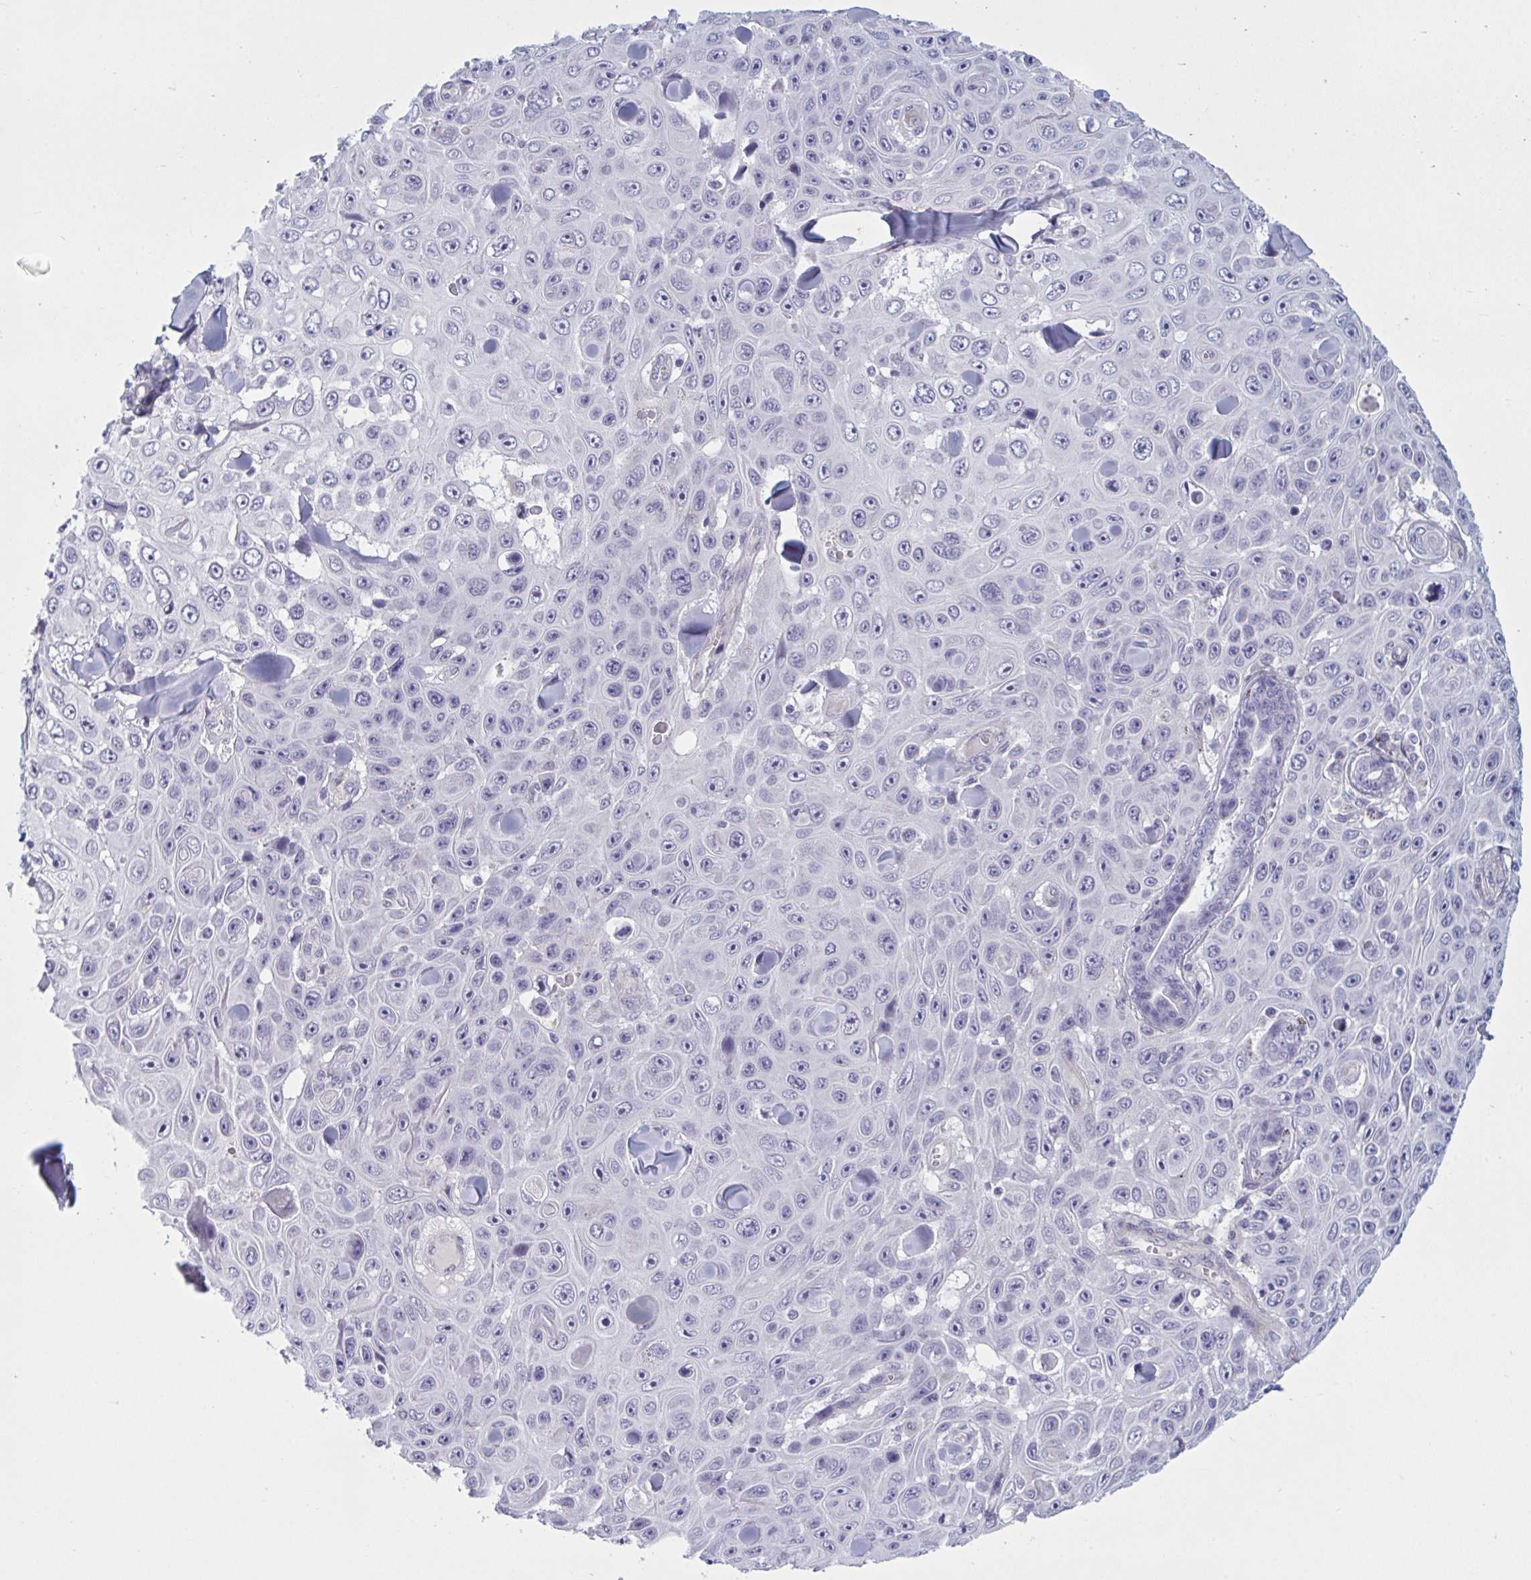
{"staining": {"intensity": "negative", "quantity": "none", "location": "none"}, "tissue": "skin cancer", "cell_type": "Tumor cells", "image_type": "cancer", "snomed": [{"axis": "morphology", "description": "Squamous cell carcinoma, NOS"}, {"axis": "topography", "description": "Skin"}], "caption": "A photomicrograph of skin squamous cell carcinoma stained for a protein reveals no brown staining in tumor cells.", "gene": "OR1L3", "patient": {"sex": "male", "age": 82}}